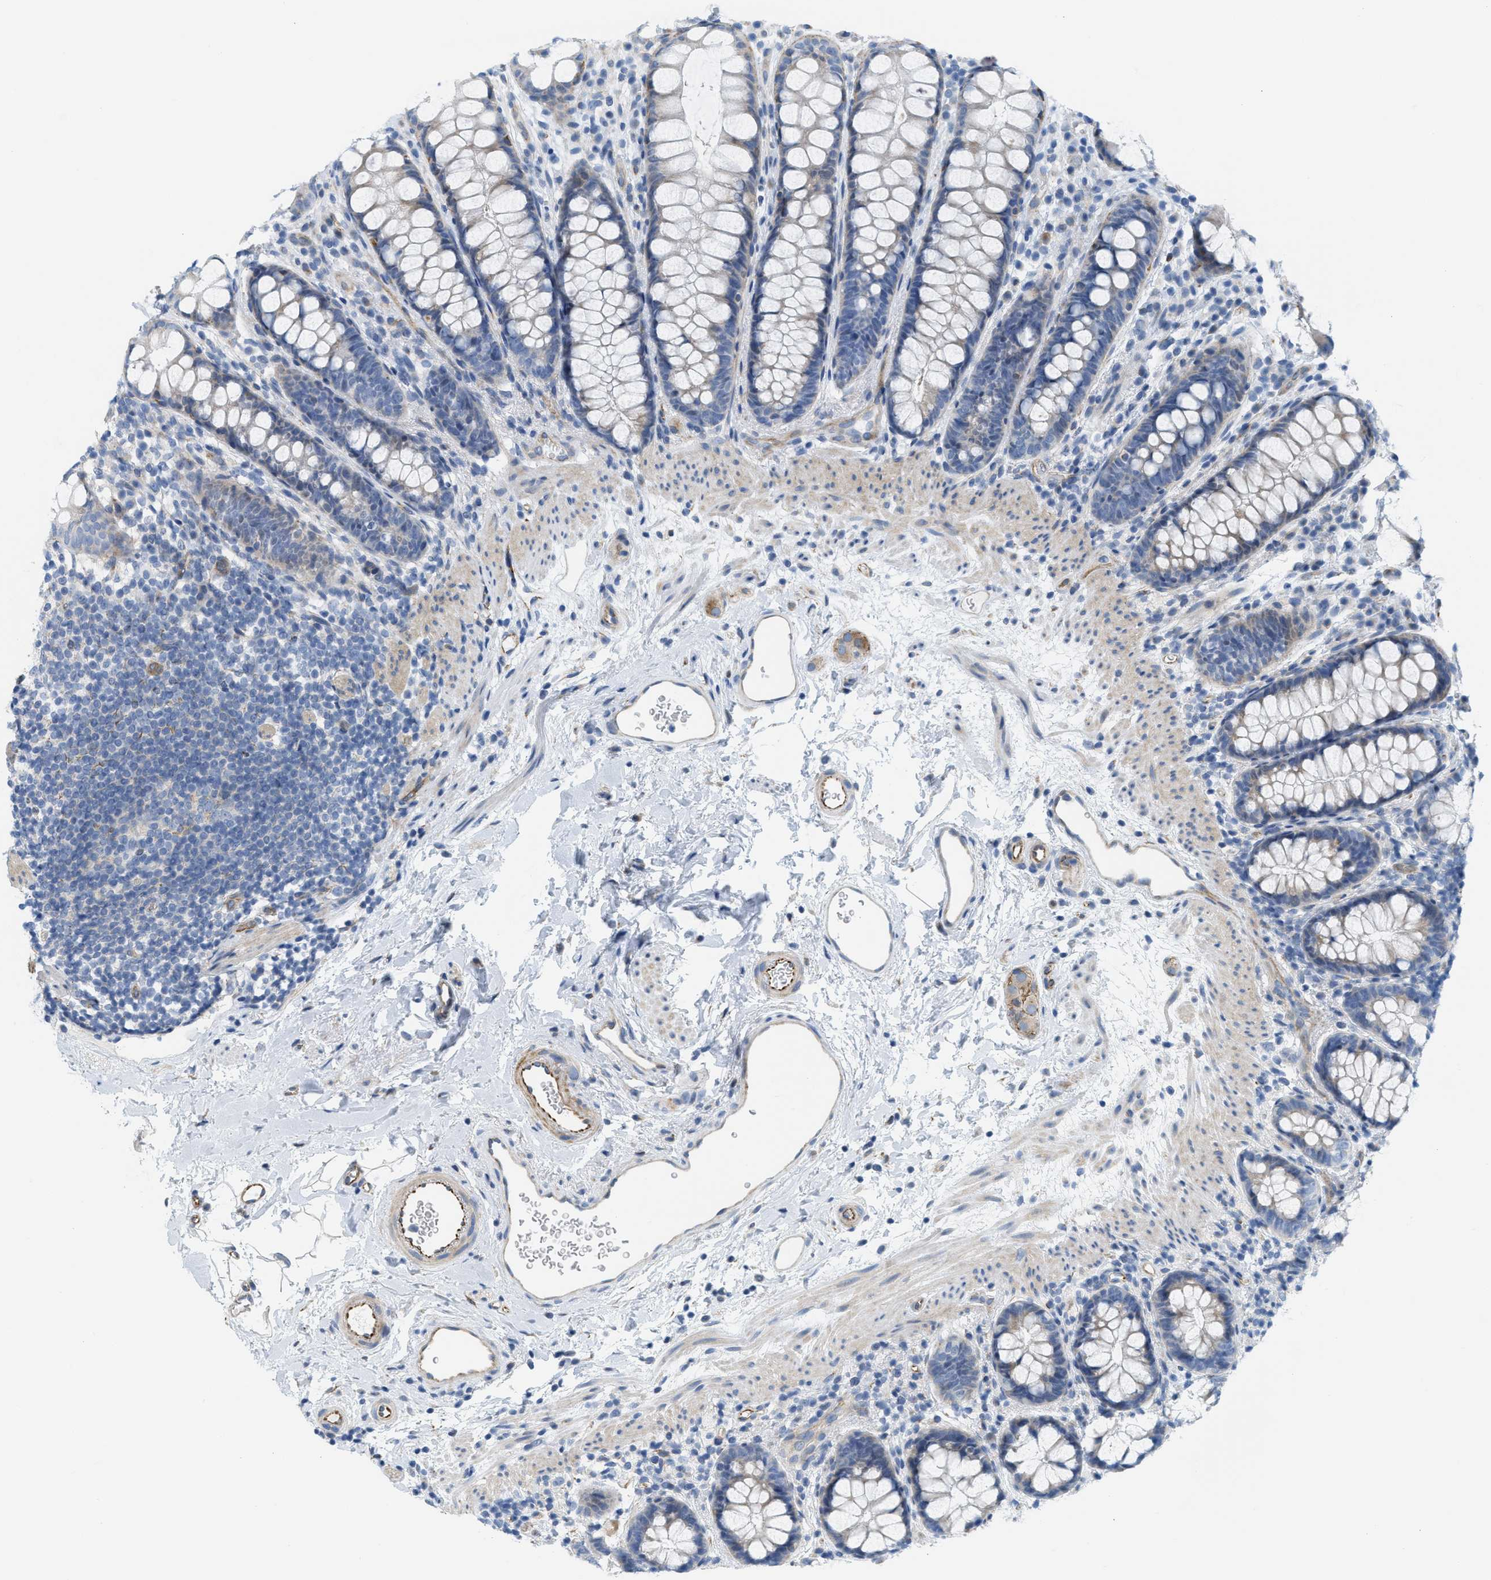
{"staining": {"intensity": "moderate", "quantity": "<25%", "location": "cytoplasmic/membranous"}, "tissue": "rectum", "cell_type": "Glandular cells", "image_type": "normal", "snomed": [{"axis": "morphology", "description": "Normal tissue, NOS"}, {"axis": "topography", "description": "Rectum"}], "caption": "The immunohistochemical stain highlights moderate cytoplasmic/membranous expression in glandular cells of normal rectum. Nuclei are stained in blue.", "gene": "SLC12A1", "patient": {"sex": "female", "age": 65}}